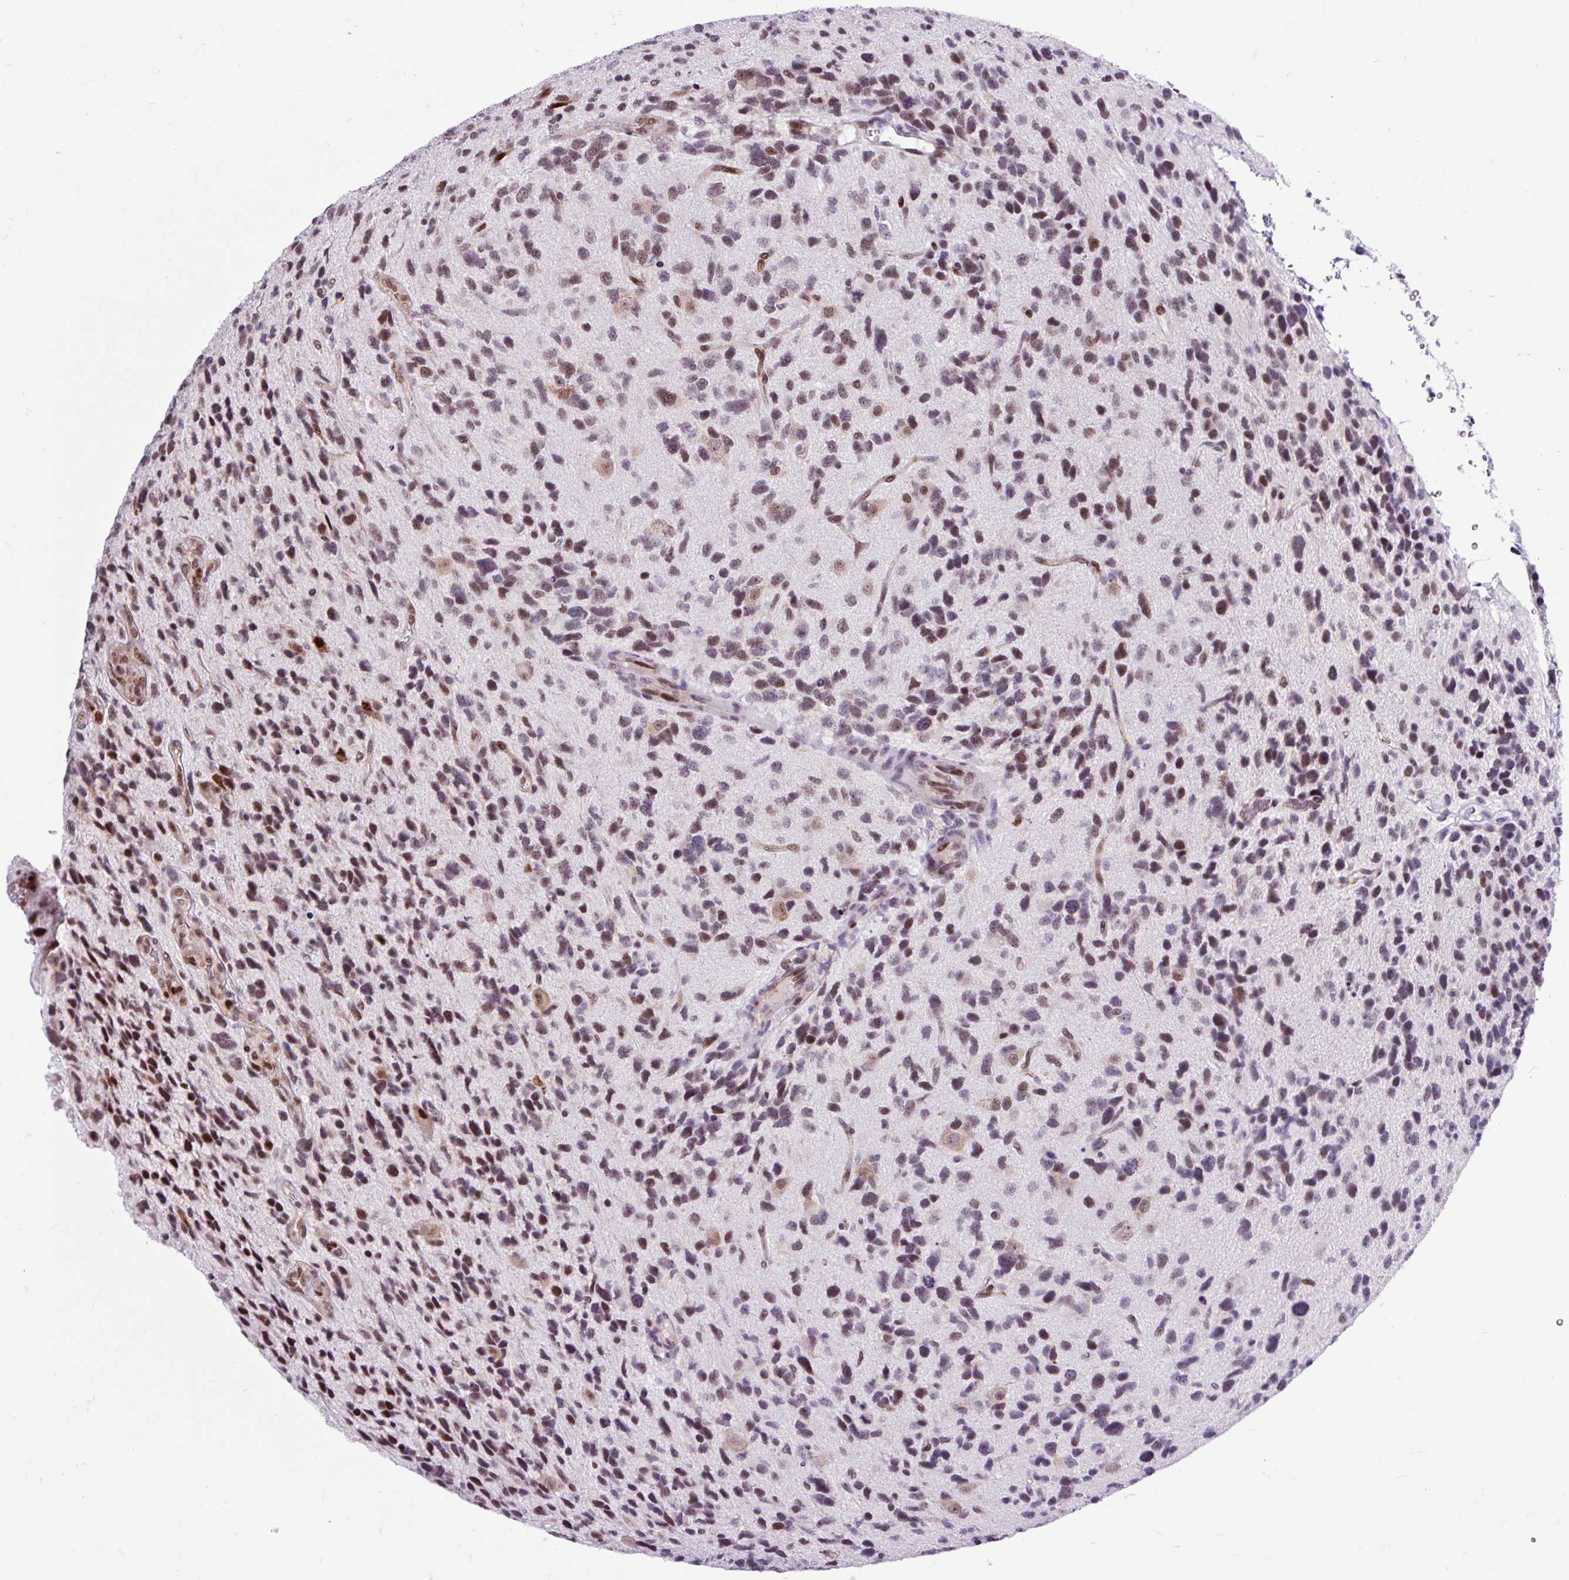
{"staining": {"intensity": "moderate", "quantity": ">75%", "location": "nuclear"}, "tissue": "glioma", "cell_type": "Tumor cells", "image_type": "cancer", "snomed": [{"axis": "morphology", "description": "Glioma, malignant, High grade"}, {"axis": "topography", "description": "Brain"}], "caption": "Protein staining of malignant glioma (high-grade) tissue reveals moderate nuclear expression in approximately >75% of tumor cells.", "gene": "CLK2", "patient": {"sex": "female", "age": 58}}